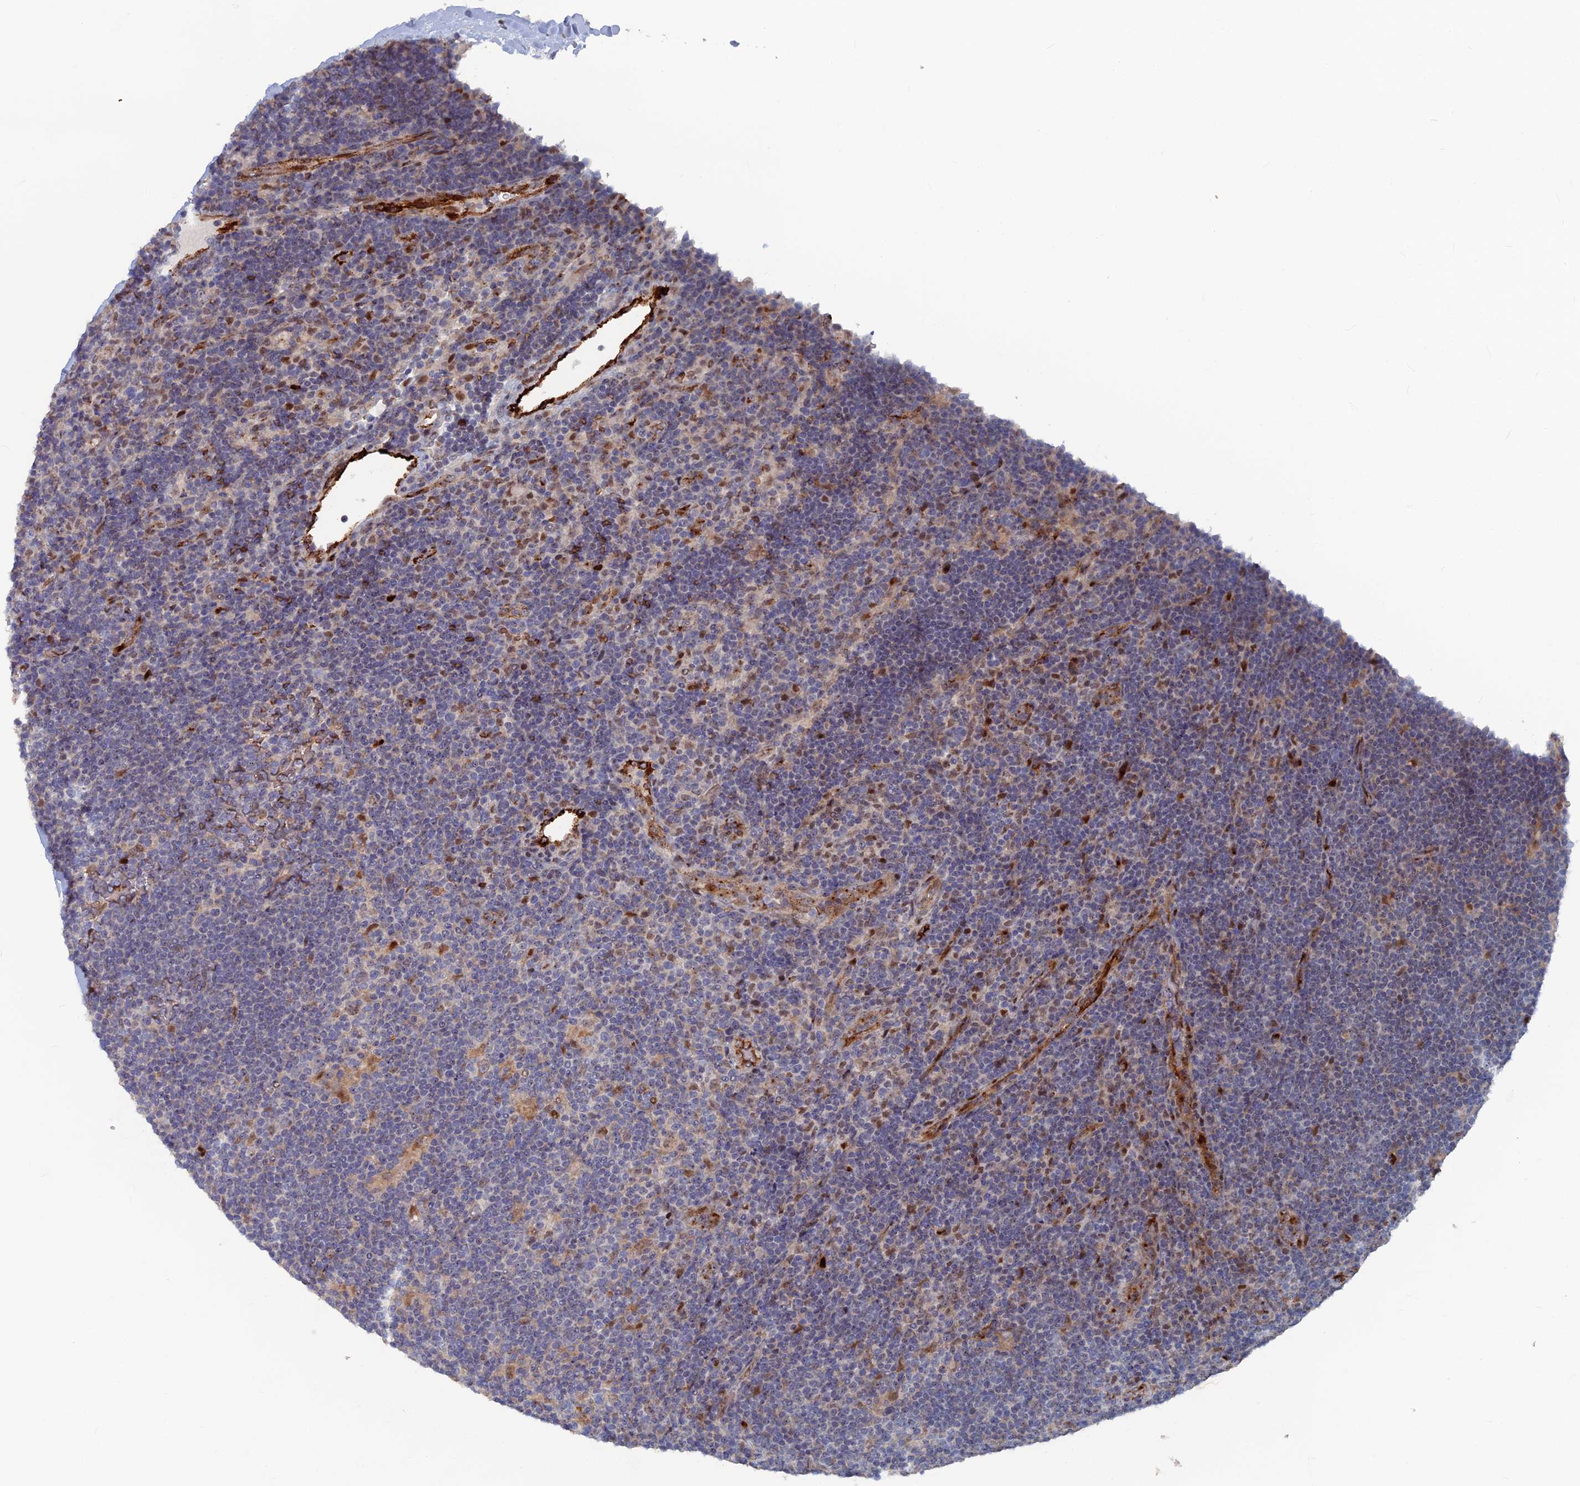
{"staining": {"intensity": "negative", "quantity": "none", "location": "none"}, "tissue": "lymphoma", "cell_type": "Tumor cells", "image_type": "cancer", "snomed": [{"axis": "morphology", "description": "Hodgkin's disease, NOS"}, {"axis": "topography", "description": "Lymph node"}], "caption": "An image of lymphoma stained for a protein reveals no brown staining in tumor cells. Brightfield microscopy of IHC stained with DAB (3,3'-diaminobenzidine) (brown) and hematoxylin (blue), captured at high magnification.", "gene": "SH3D21", "patient": {"sex": "female", "age": 57}}